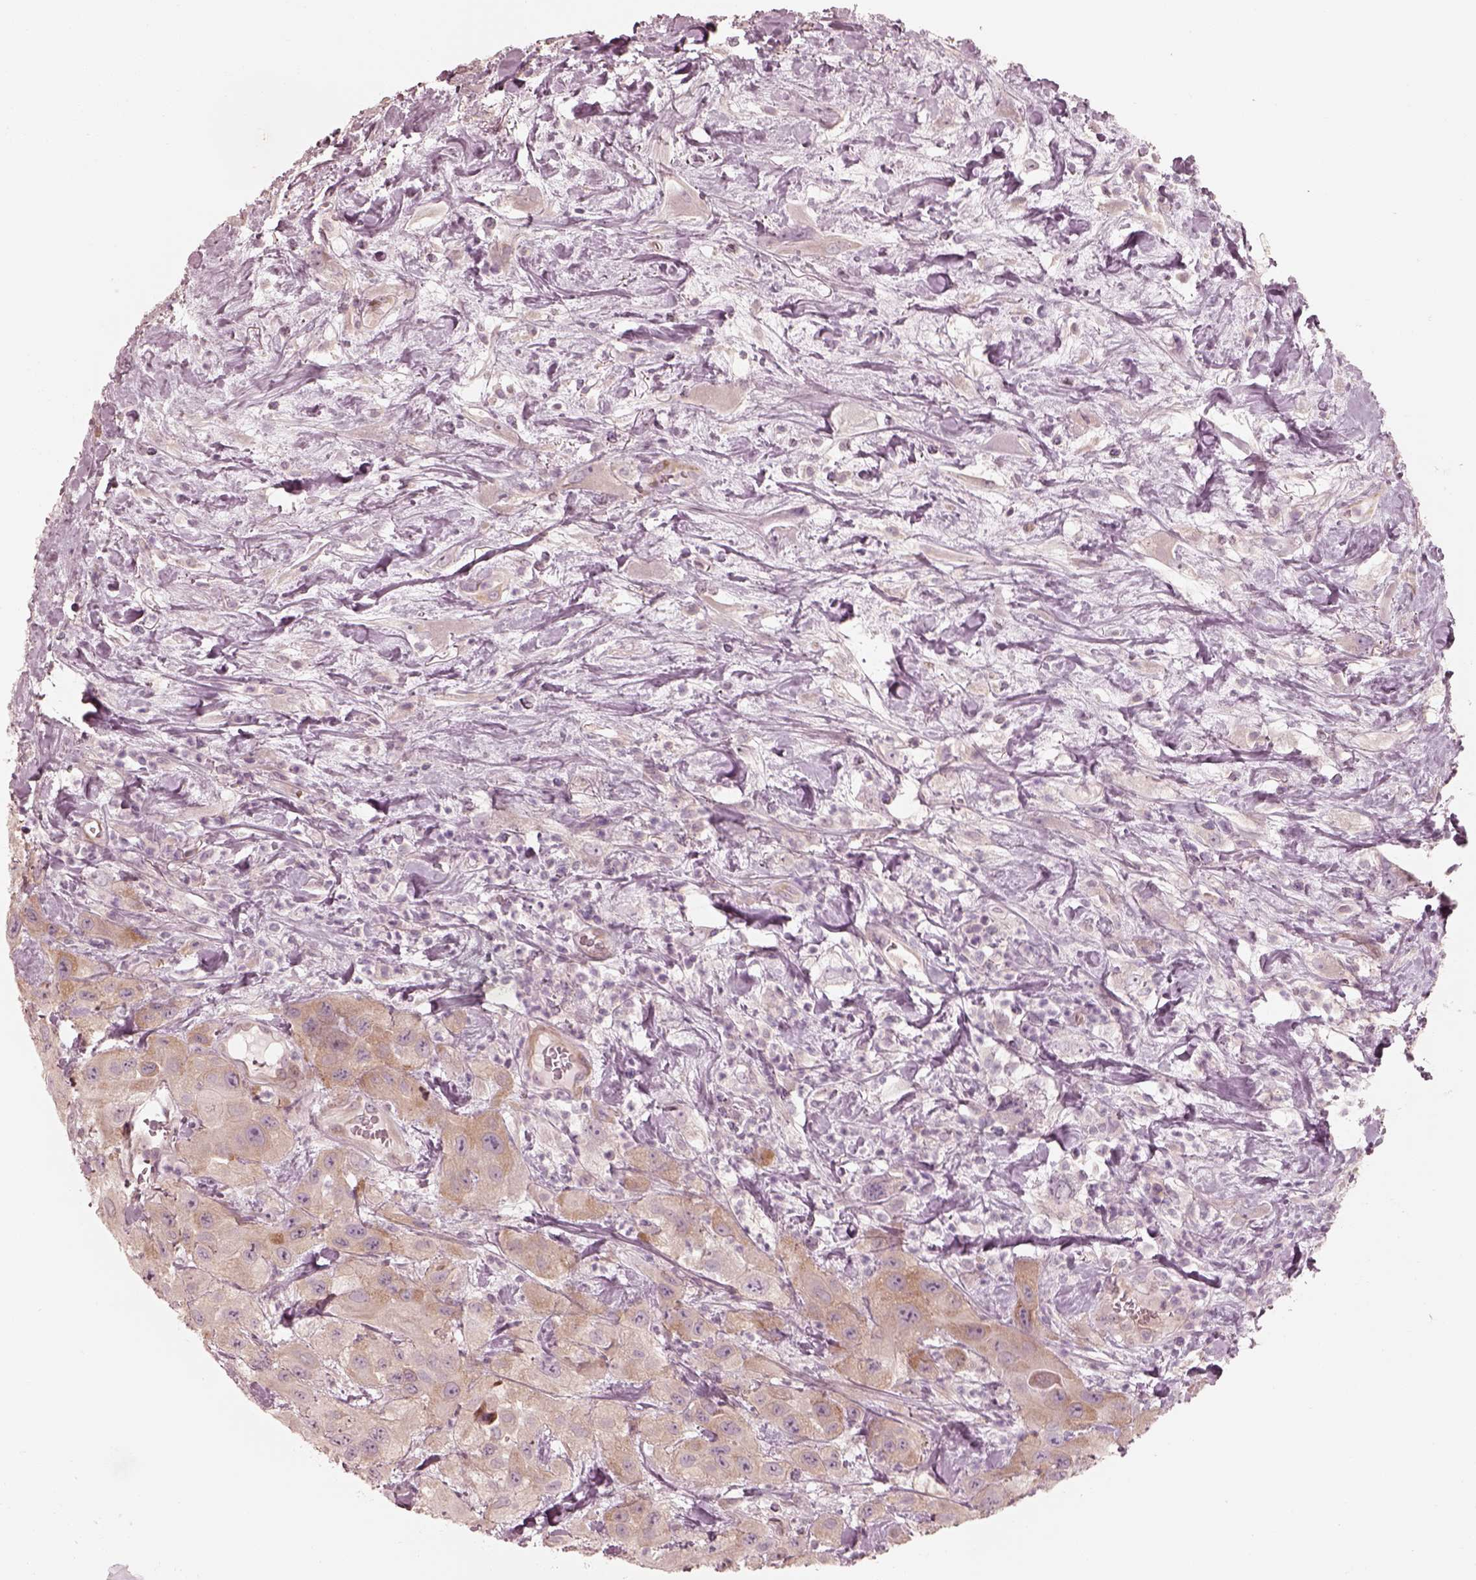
{"staining": {"intensity": "weak", "quantity": "25%-75%", "location": "cytoplasmic/membranous"}, "tissue": "urothelial cancer", "cell_type": "Tumor cells", "image_type": "cancer", "snomed": [{"axis": "morphology", "description": "Urothelial carcinoma, High grade"}, {"axis": "topography", "description": "Urinary bladder"}], "caption": "Immunohistochemistry (IHC) micrograph of neoplastic tissue: human urothelial carcinoma (high-grade) stained using immunohistochemistry (IHC) displays low levels of weak protein expression localized specifically in the cytoplasmic/membranous of tumor cells, appearing as a cytoplasmic/membranous brown color.", "gene": "RAB3C", "patient": {"sex": "male", "age": 79}}